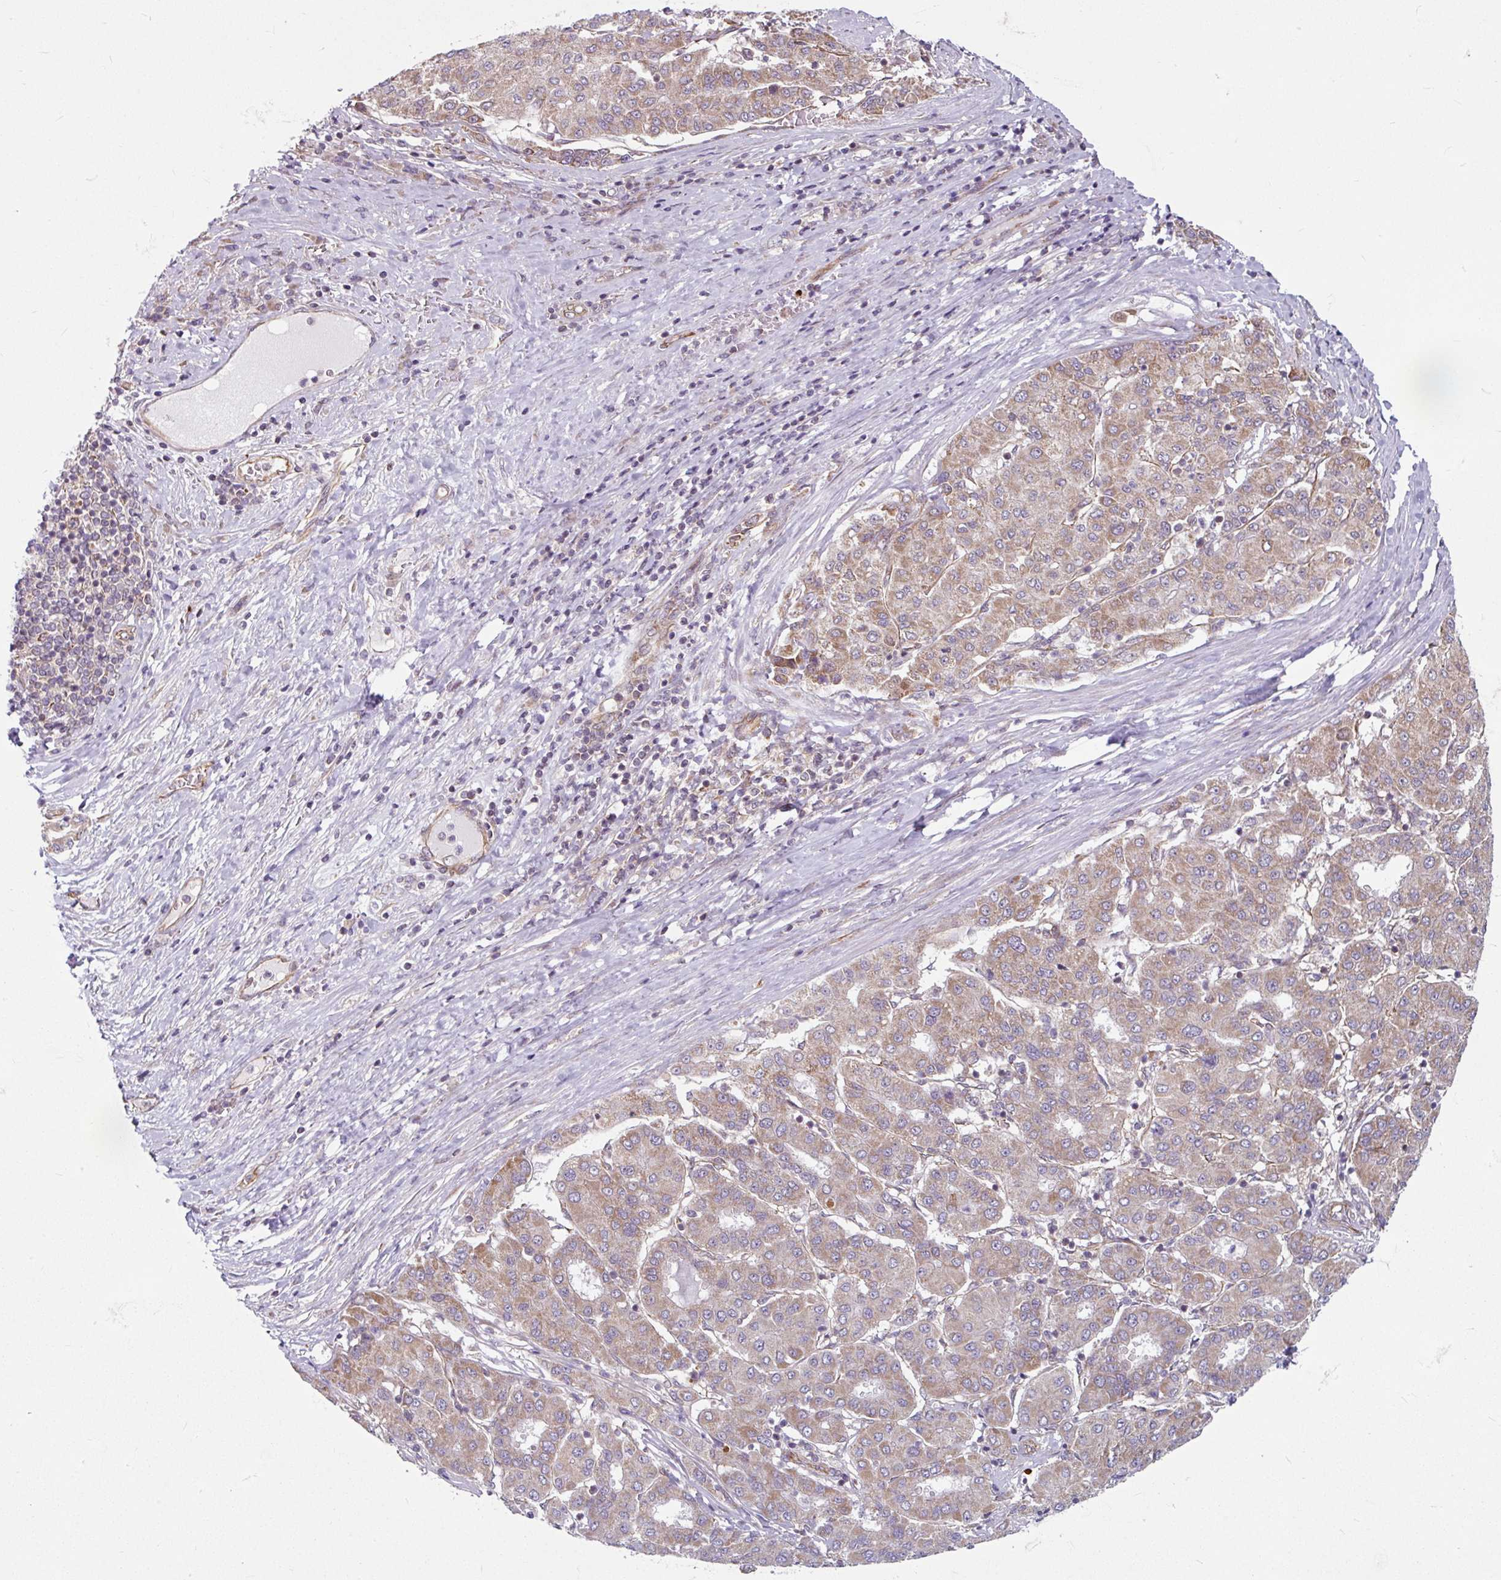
{"staining": {"intensity": "weak", "quantity": ">75%", "location": "cytoplasmic/membranous"}, "tissue": "liver cancer", "cell_type": "Tumor cells", "image_type": "cancer", "snomed": [{"axis": "morphology", "description": "Carcinoma, Hepatocellular, NOS"}, {"axis": "topography", "description": "Liver"}], "caption": "Tumor cells exhibit weak cytoplasmic/membranous positivity in about >75% of cells in liver cancer (hepatocellular carcinoma).", "gene": "DAAM2", "patient": {"sex": "male", "age": 65}}